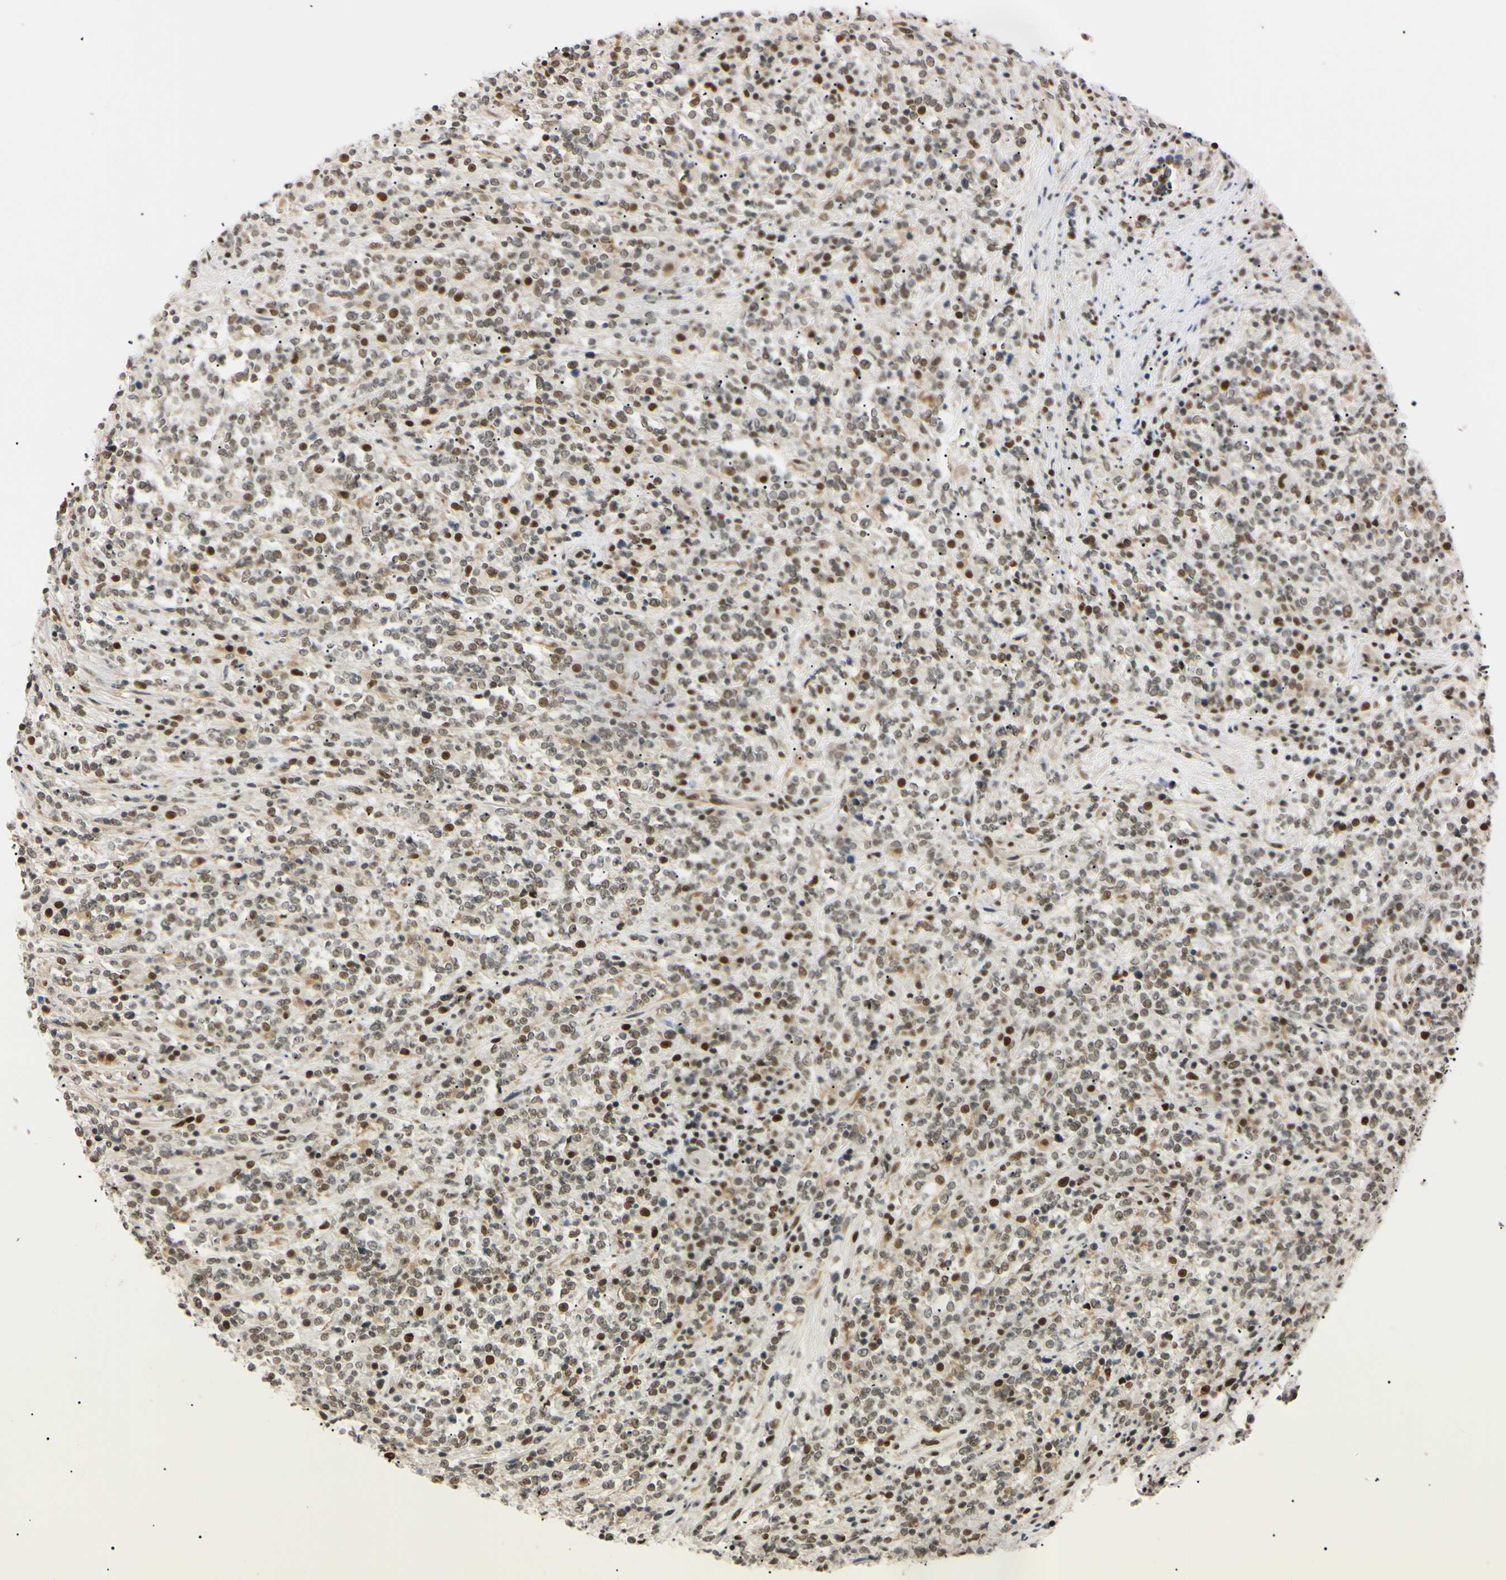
{"staining": {"intensity": "strong", "quantity": "25%-75%", "location": "nuclear"}, "tissue": "lymphoma", "cell_type": "Tumor cells", "image_type": "cancer", "snomed": [{"axis": "morphology", "description": "Malignant lymphoma, non-Hodgkin's type, High grade"}, {"axis": "topography", "description": "Soft tissue"}], "caption": "IHC photomicrograph of neoplastic tissue: human high-grade malignant lymphoma, non-Hodgkin's type stained using IHC reveals high levels of strong protein expression localized specifically in the nuclear of tumor cells, appearing as a nuclear brown color.", "gene": "ZNF134", "patient": {"sex": "male", "age": 18}}